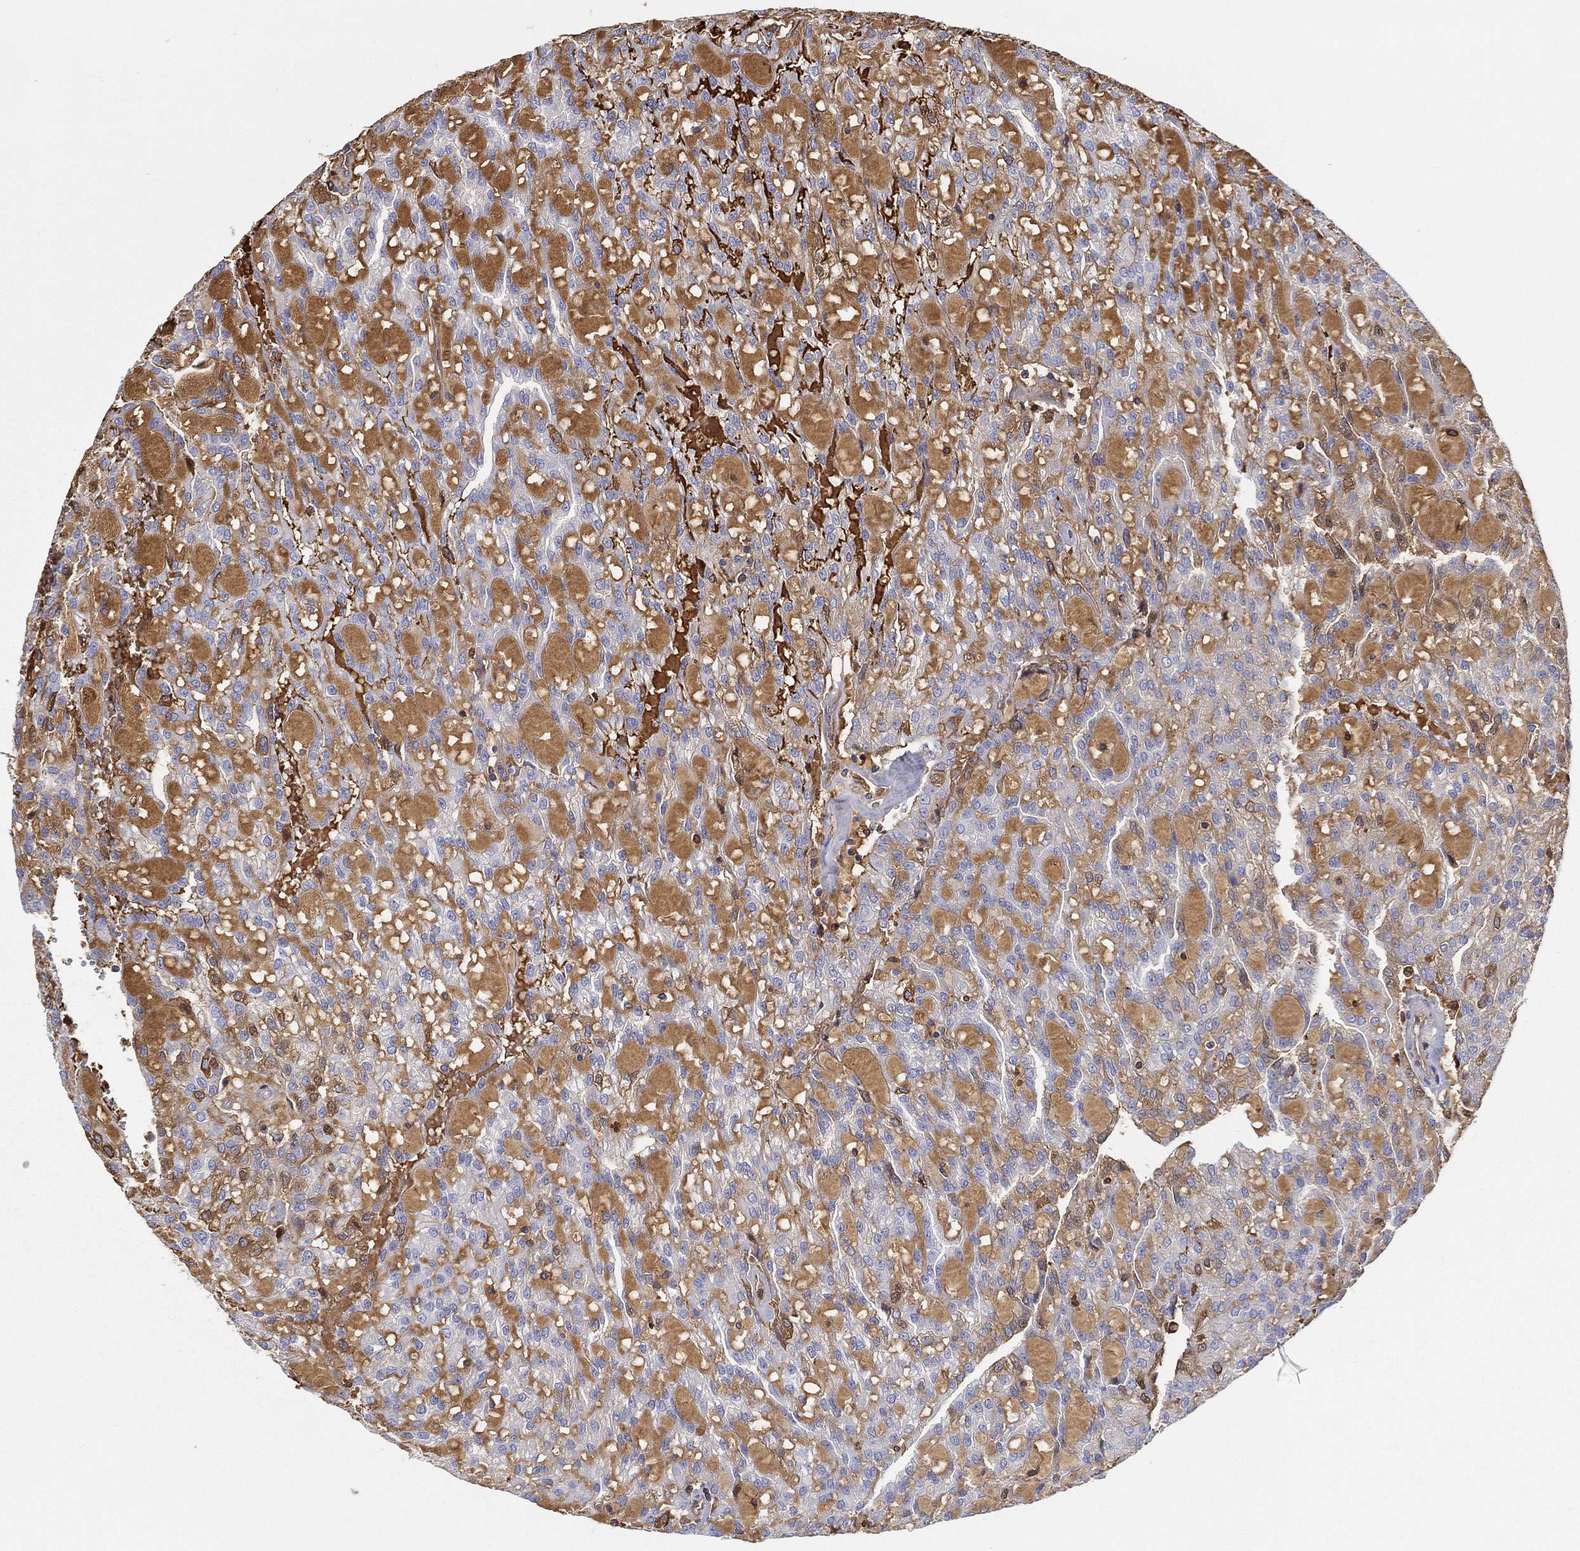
{"staining": {"intensity": "moderate", "quantity": "25%-75%", "location": "cytoplasmic/membranous"}, "tissue": "renal cancer", "cell_type": "Tumor cells", "image_type": "cancer", "snomed": [{"axis": "morphology", "description": "Adenocarcinoma, NOS"}, {"axis": "topography", "description": "Kidney"}], "caption": "Immunohistochemical staining of human renal cancer shows medium levels of moderate cytoplasmic/membranous positivity in approximately 25%-75% of tumor cells.", "gene": "IFNB1", "patient": {"sex": "male", "age": 63}}